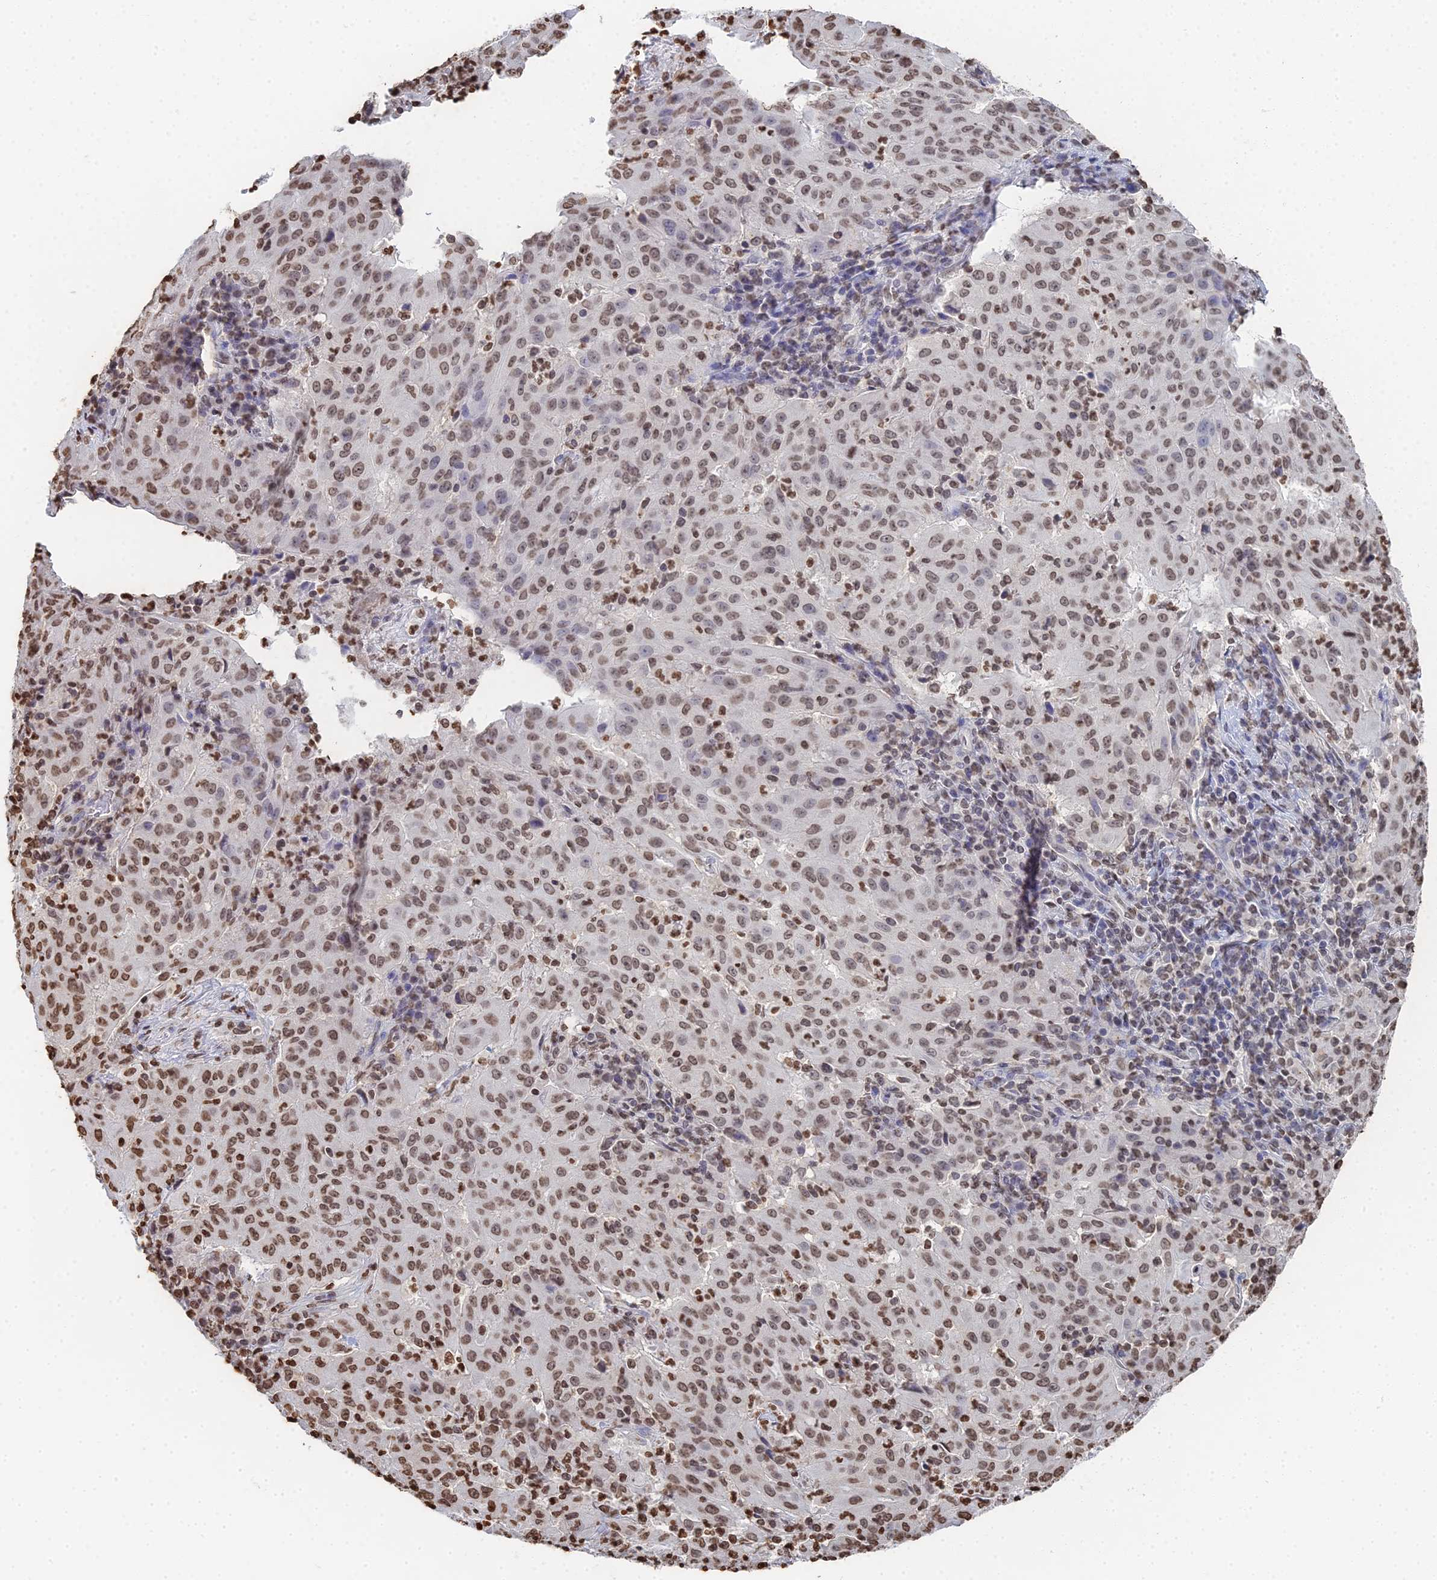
{"staining": {"intensity": "moderate", "quantity": "25%-75%", "location": "nuclear"}, "tissue": "pancreatic cancer", "cell_type": "Tumor cells", "image_type": "cancer", "snomed": [{"axis": "morphology", "description": "Adenocarcinoma, NOS"}, {"axis": "topography", "description": "Pancreas"}], "caption": "Approximately 25%-75% of tumor cells in human pancreatic adenocarcinoma show moderate nuclear protein expression as visualized by brown immunohistochemical staining.", "gene": "GBP3", "patient": {"sex": "male", "age": 63}}